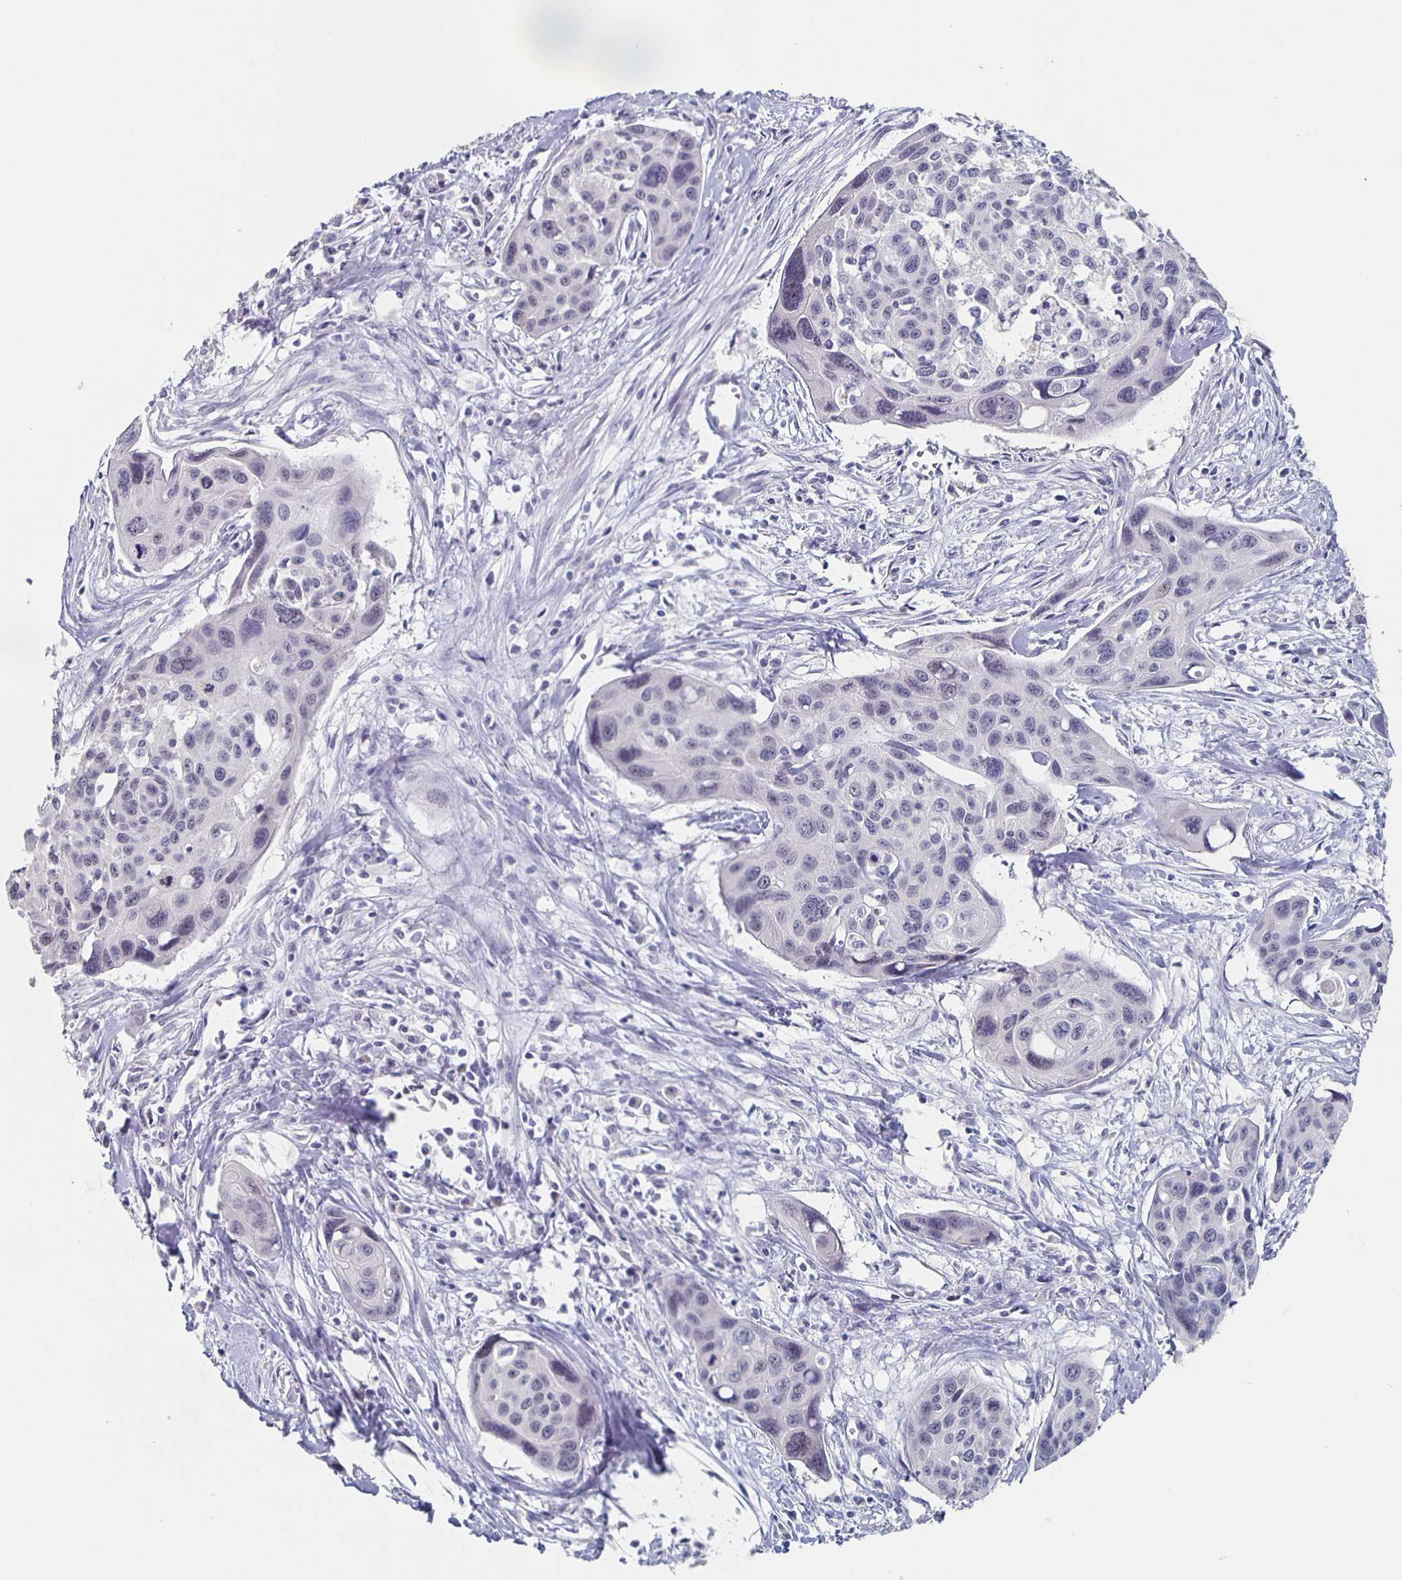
{"staining": {"intensity": "negative", "quantity": "none", "location": "none"}, "tissue": "cervical cancer", "cell_type": "Tumor cells", "image_type": "cancer", "snomed": [{"axis": "morphology", "description": "Squamous cell carcinoma, NOS"}, {"axis": "topography", "description": "Cervix"}], "caption": "A high-resolution image shows IHC staining of cervical squamous cell carcinoma, which demonstrates no significant positivity in tumor cells. (Stains: DAB IHC with hematoxylin counter stain, Microscopy: brightfield microscopy at high magnification).", "gene": "CACNA2D2", "patient": {"sex": "female", "age": 31}}